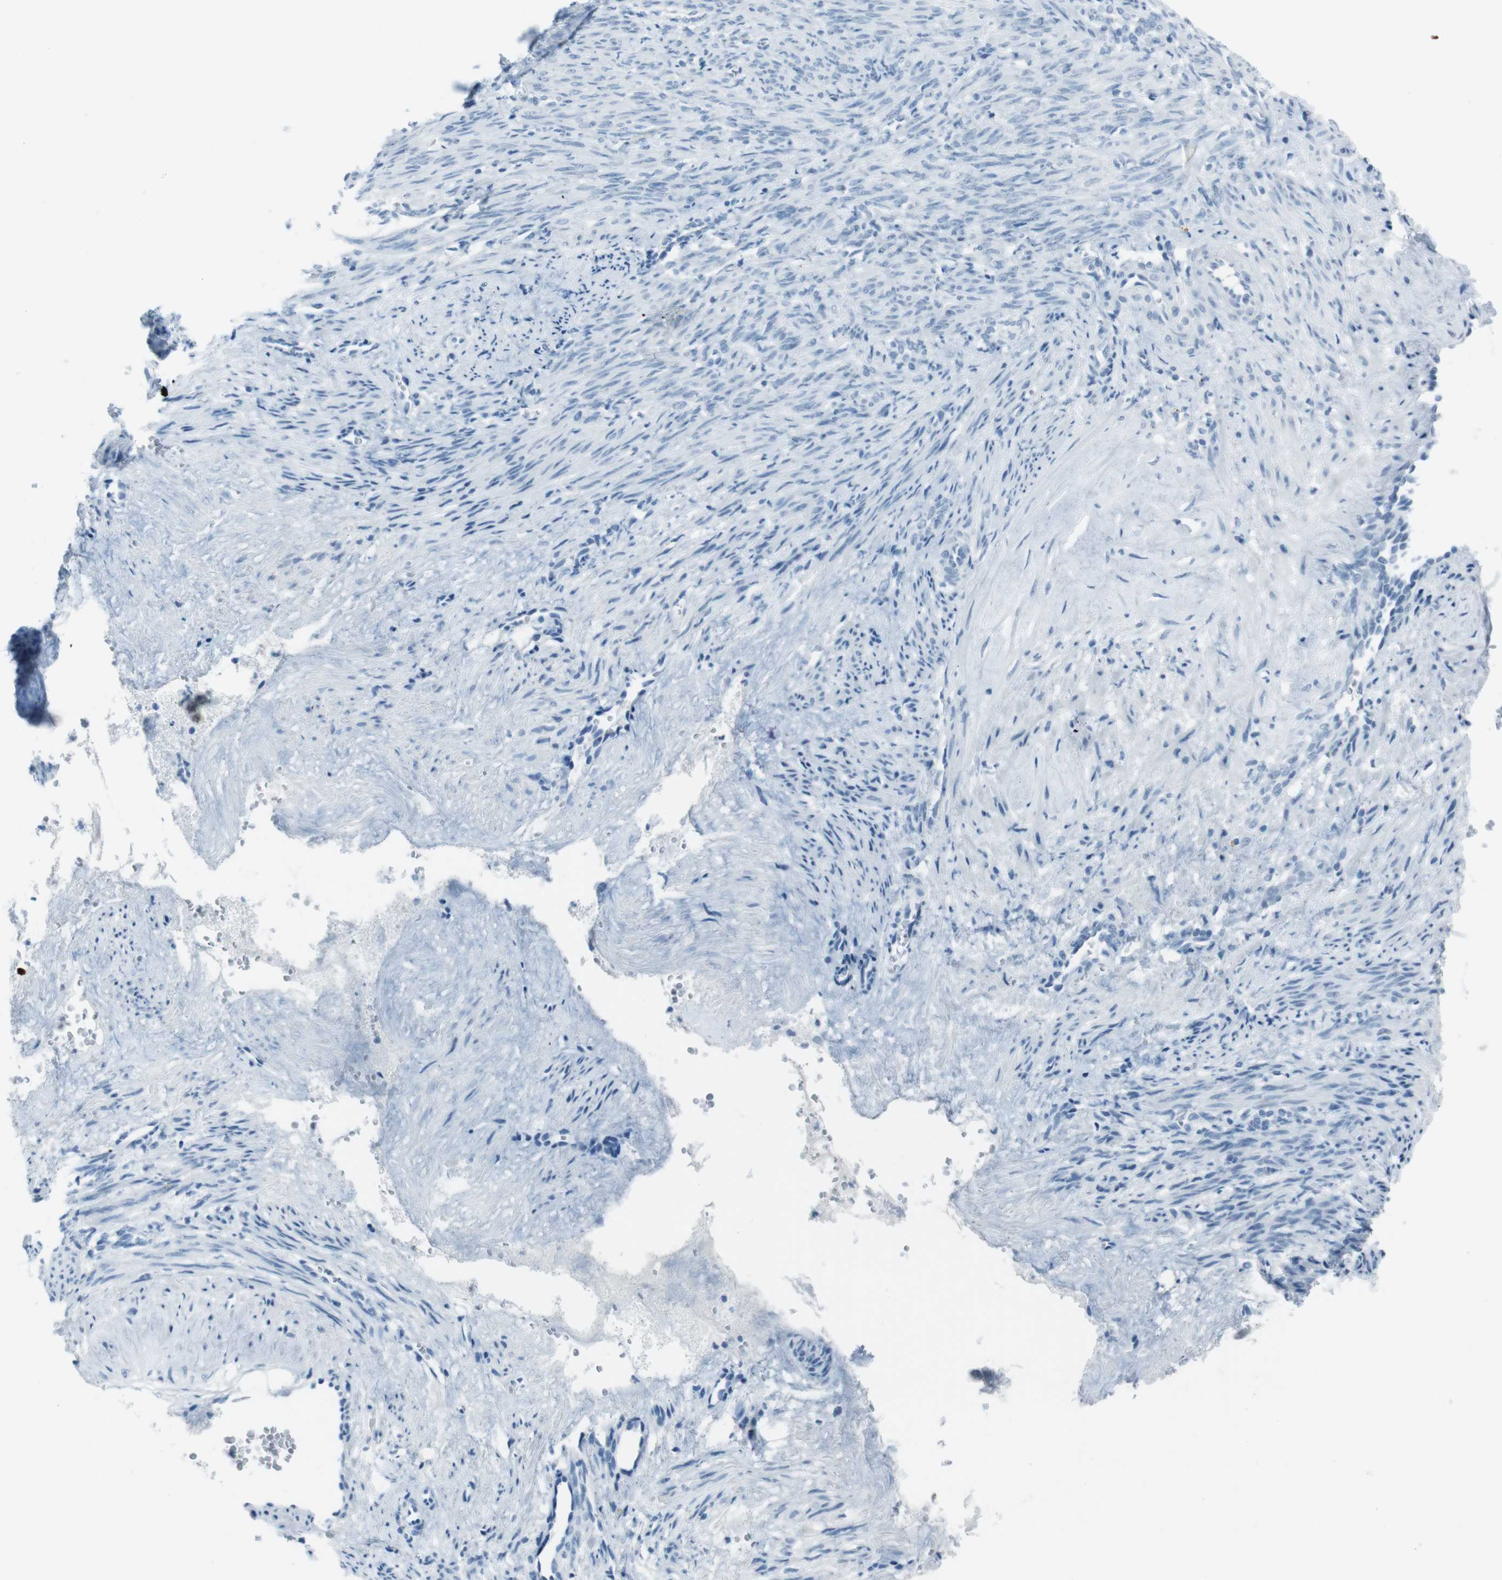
{"staining": {"intensity": "negative", "quantity": "none", "location": "none"}, "tissue": "smooth muscle", "cell_type": "Smooth muscle cells", "image_type": "normal", "snomed": [{"axis": "morphology", "description": "Normal tissue, NOS"}, {"axis": "topography", "description": "Endometrium"}], "caption": "Immunohistochemistry photomicrograph of normal smooth muscle: smooth muscle stained with DAB demonstrates no significant protein staining in smooth muscle cells. The staining is performed using DAB (3,3'-diaminobenzidine) brown chromogen with nuclei counter-stained in using hematoxylin.", "gene": "TMEM207", "patient": {"sex": "female", "age": 33}}